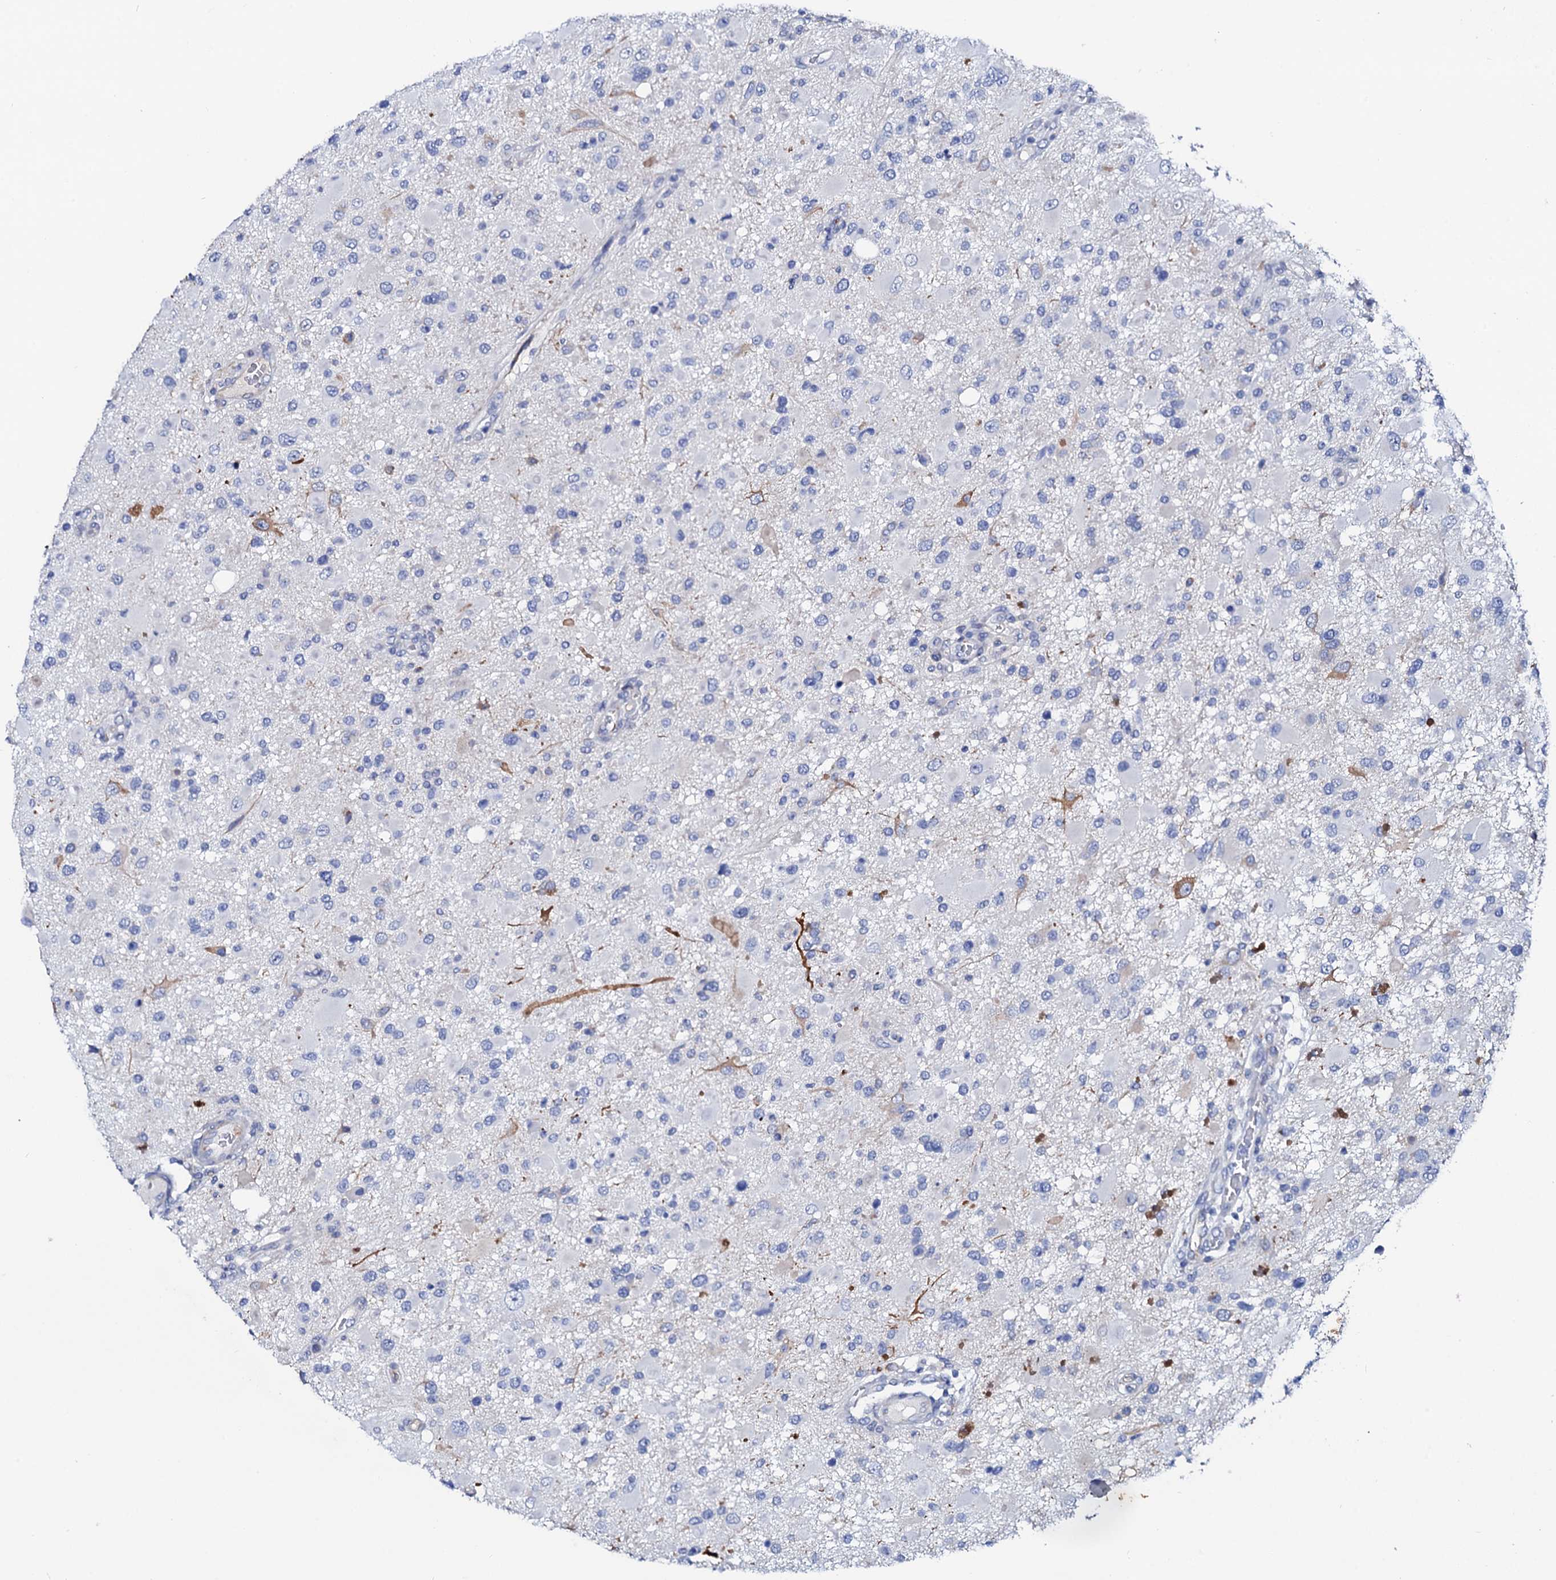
{"staining": {"intensity": "negative", "quantity": "none", "location": "none"}, "tissue": "glioma", "cell_type": "Tumor cells", "image_type": "cancer", "snomed": [{"axis": "morphology", "description": "Glioma, malignant, High grade"}, {"axis": "topography", "description": "Brain"}], "caption": "A high-resolution histopathology image shows immunohistochemistry staining of glioma, which reveals no significant staining in tumor cells.", "gene": "GLB1L3", "patient": {"sex": "male", "age": 53}}